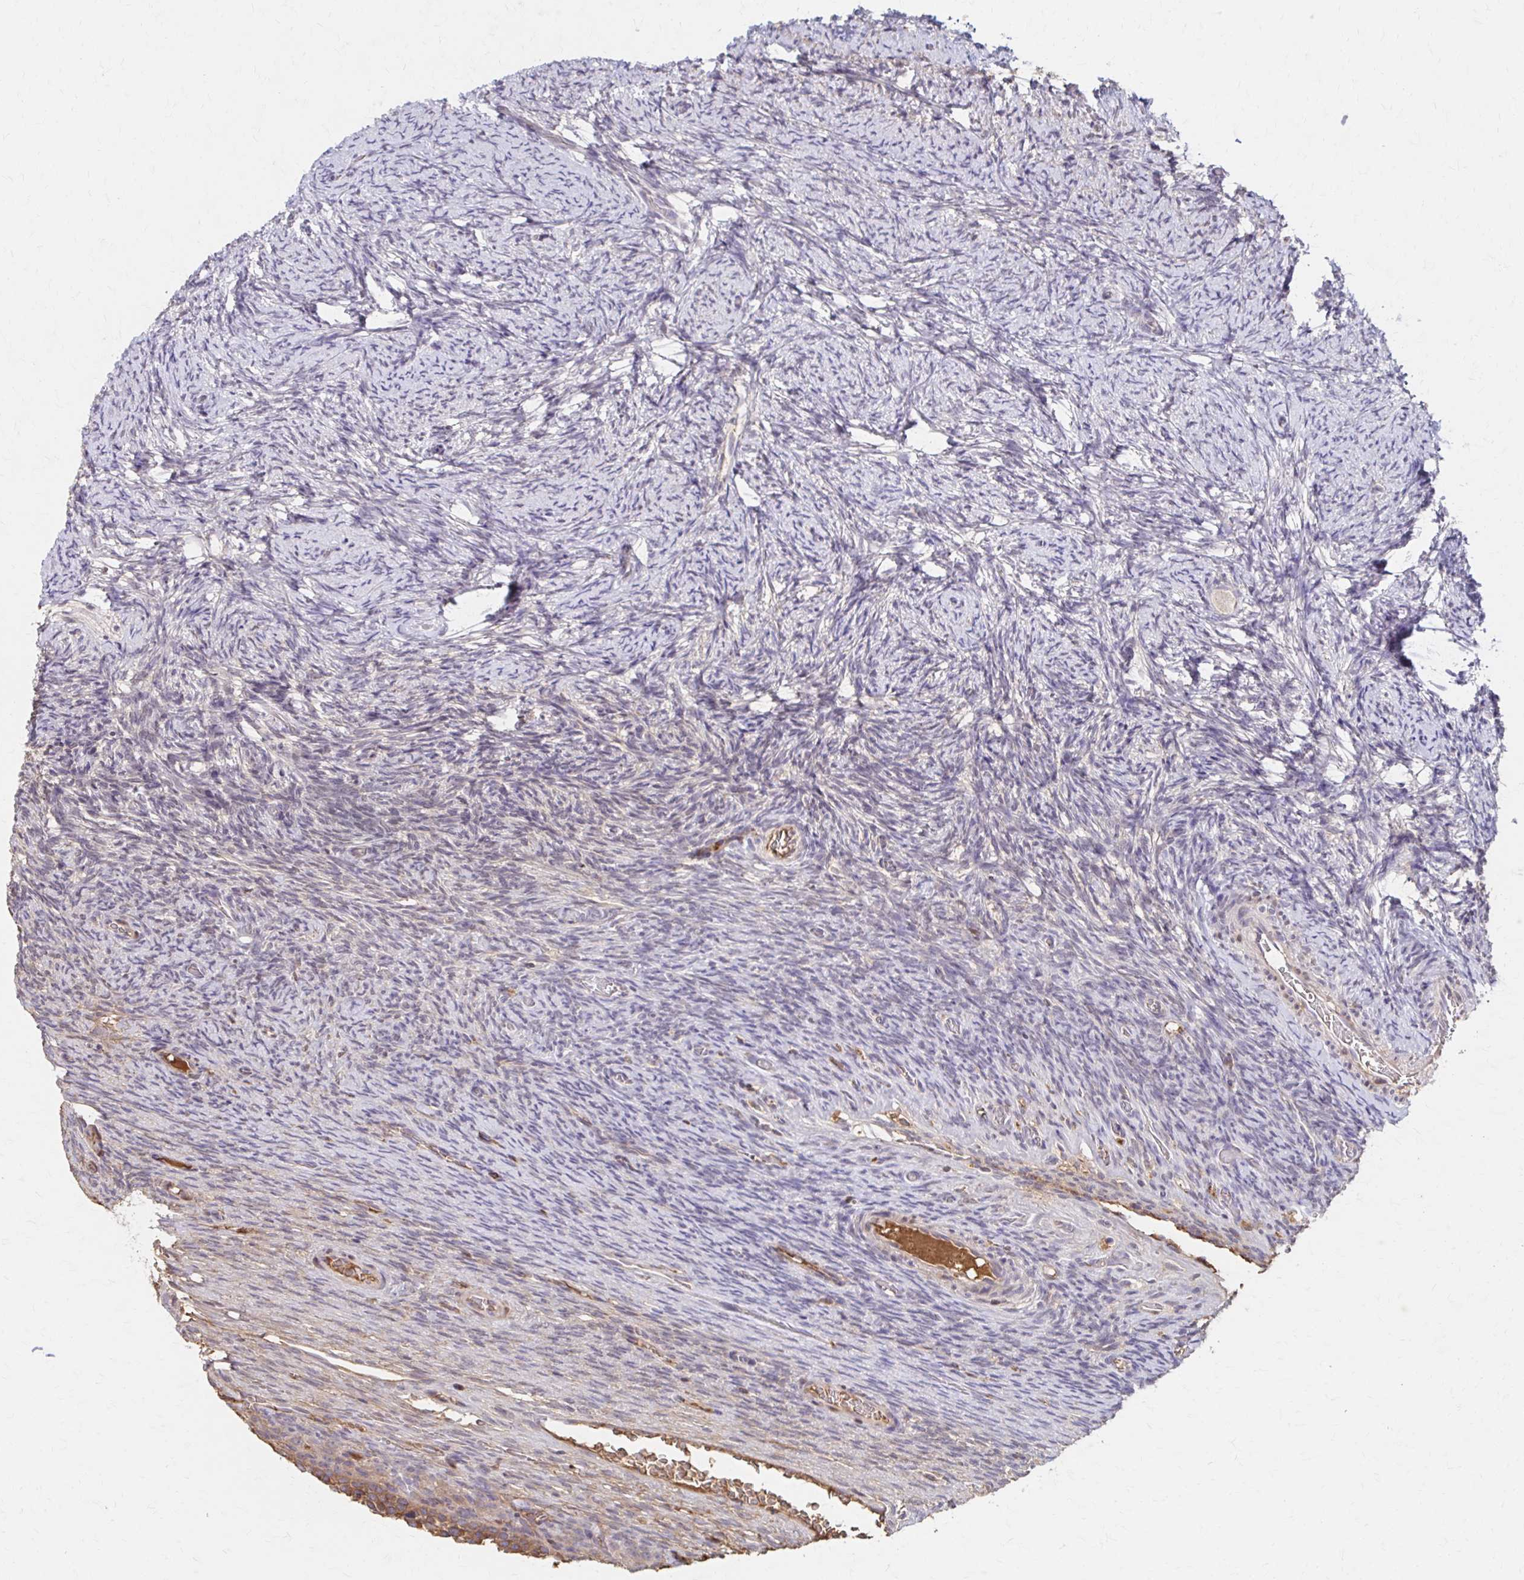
{"staining": {"intensity": "negative", "quantity": "none", "location": "none"}, "tissue": "ovary", "cell_type": "Ovarian stroma cells", "image_type": "normal", "snomed": [{"axis": "morphology", "description": "Normal tissue, NOS"}, {"axis": "topography", "description": "Ovary"}], "caption": "Immunohistochemistry photomicrograph of unremarkable human ovary stained for a protein (brown), which displays no expression in ovarian stroma cells. (Brightfield microscopy of DAB immunohistochemistry (IHC) at high magnification).", "gene": "HMGCS2", "patient": {"sex": "female", "age": 34}}